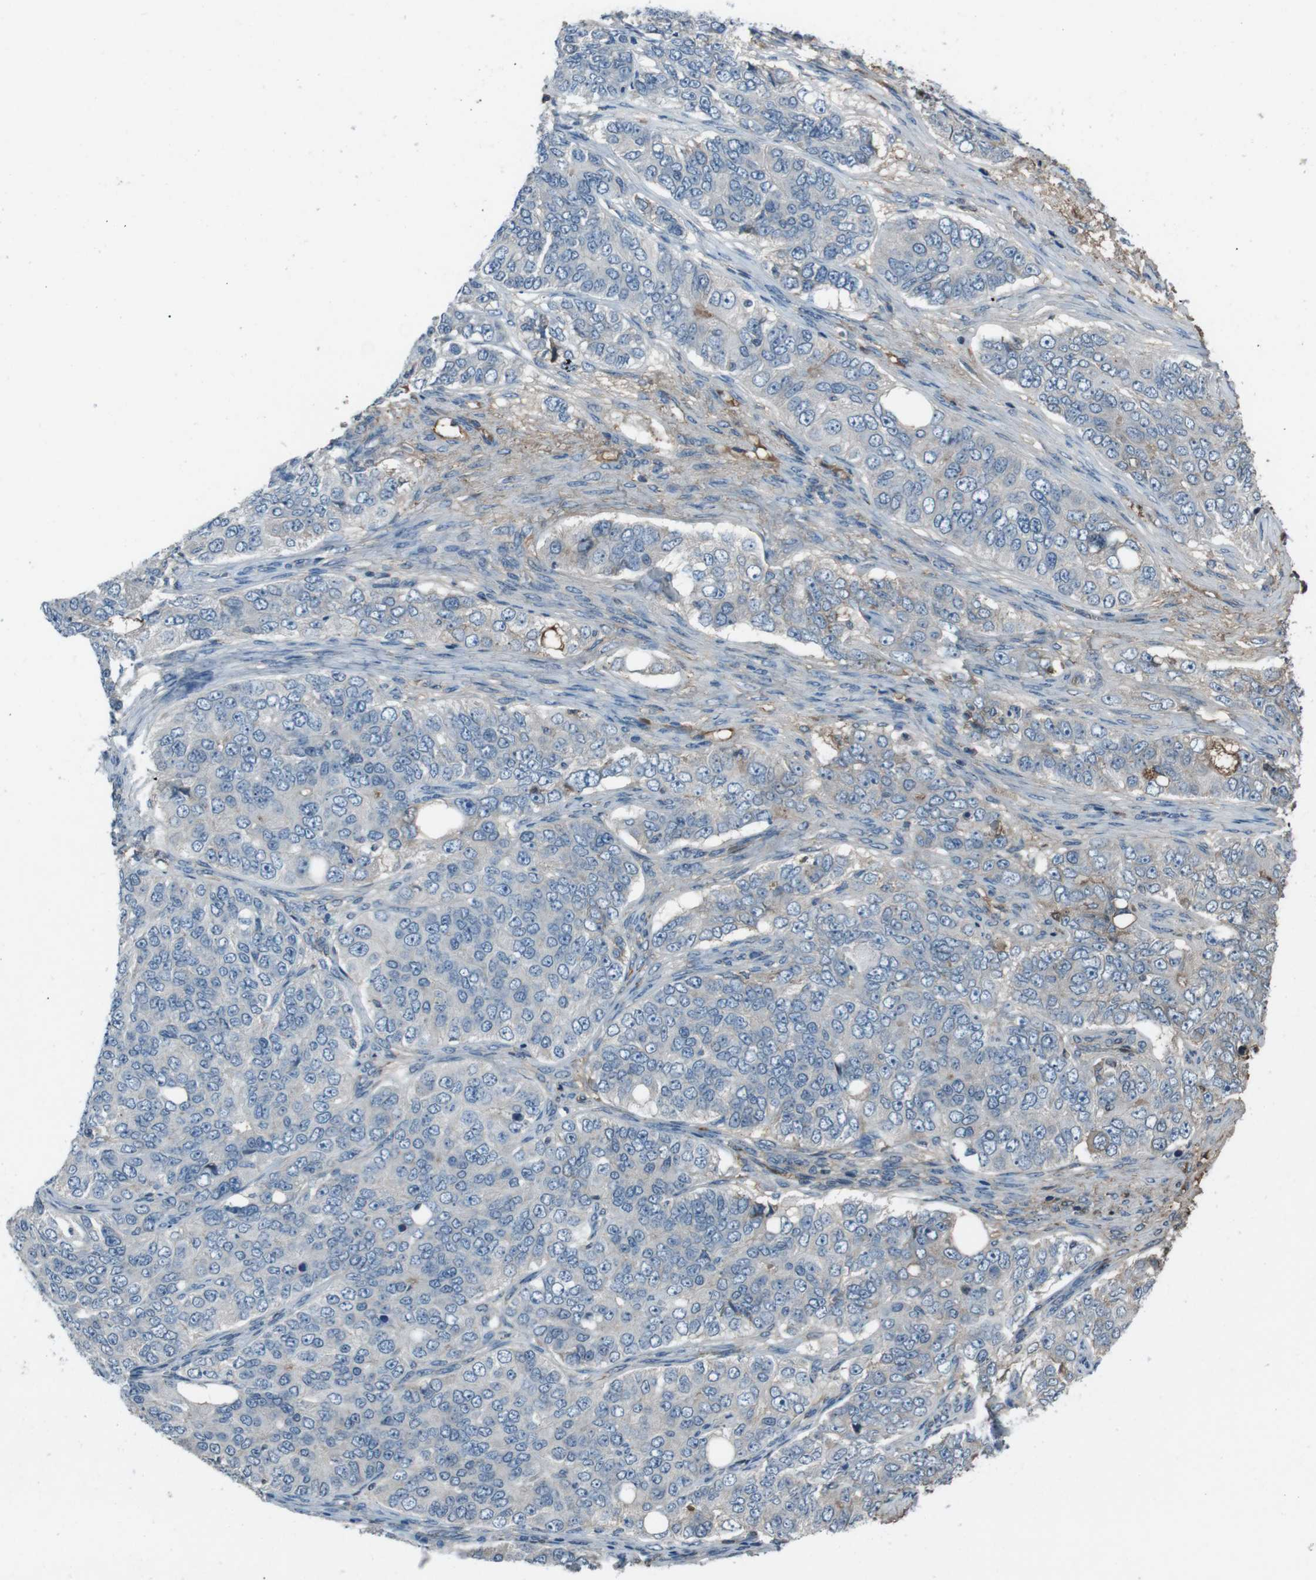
{"staining": {"intensity": "negative", "quantity": "none", "location": "none"}, "tissue": "ovarian cancer", "cell_type": "Tumor cells", "image_type": "cancer", "snomed": [{"axis": "morphology", "description": "Carcinoma, endometroid"}, {"axis": "topography", "description": "Ovary"}], "caption": "There is no significant positivity in tumor cells of ovarian cancer.", "gene": "UGT1A6", "patient": {"sex": "female", "age": 51}}